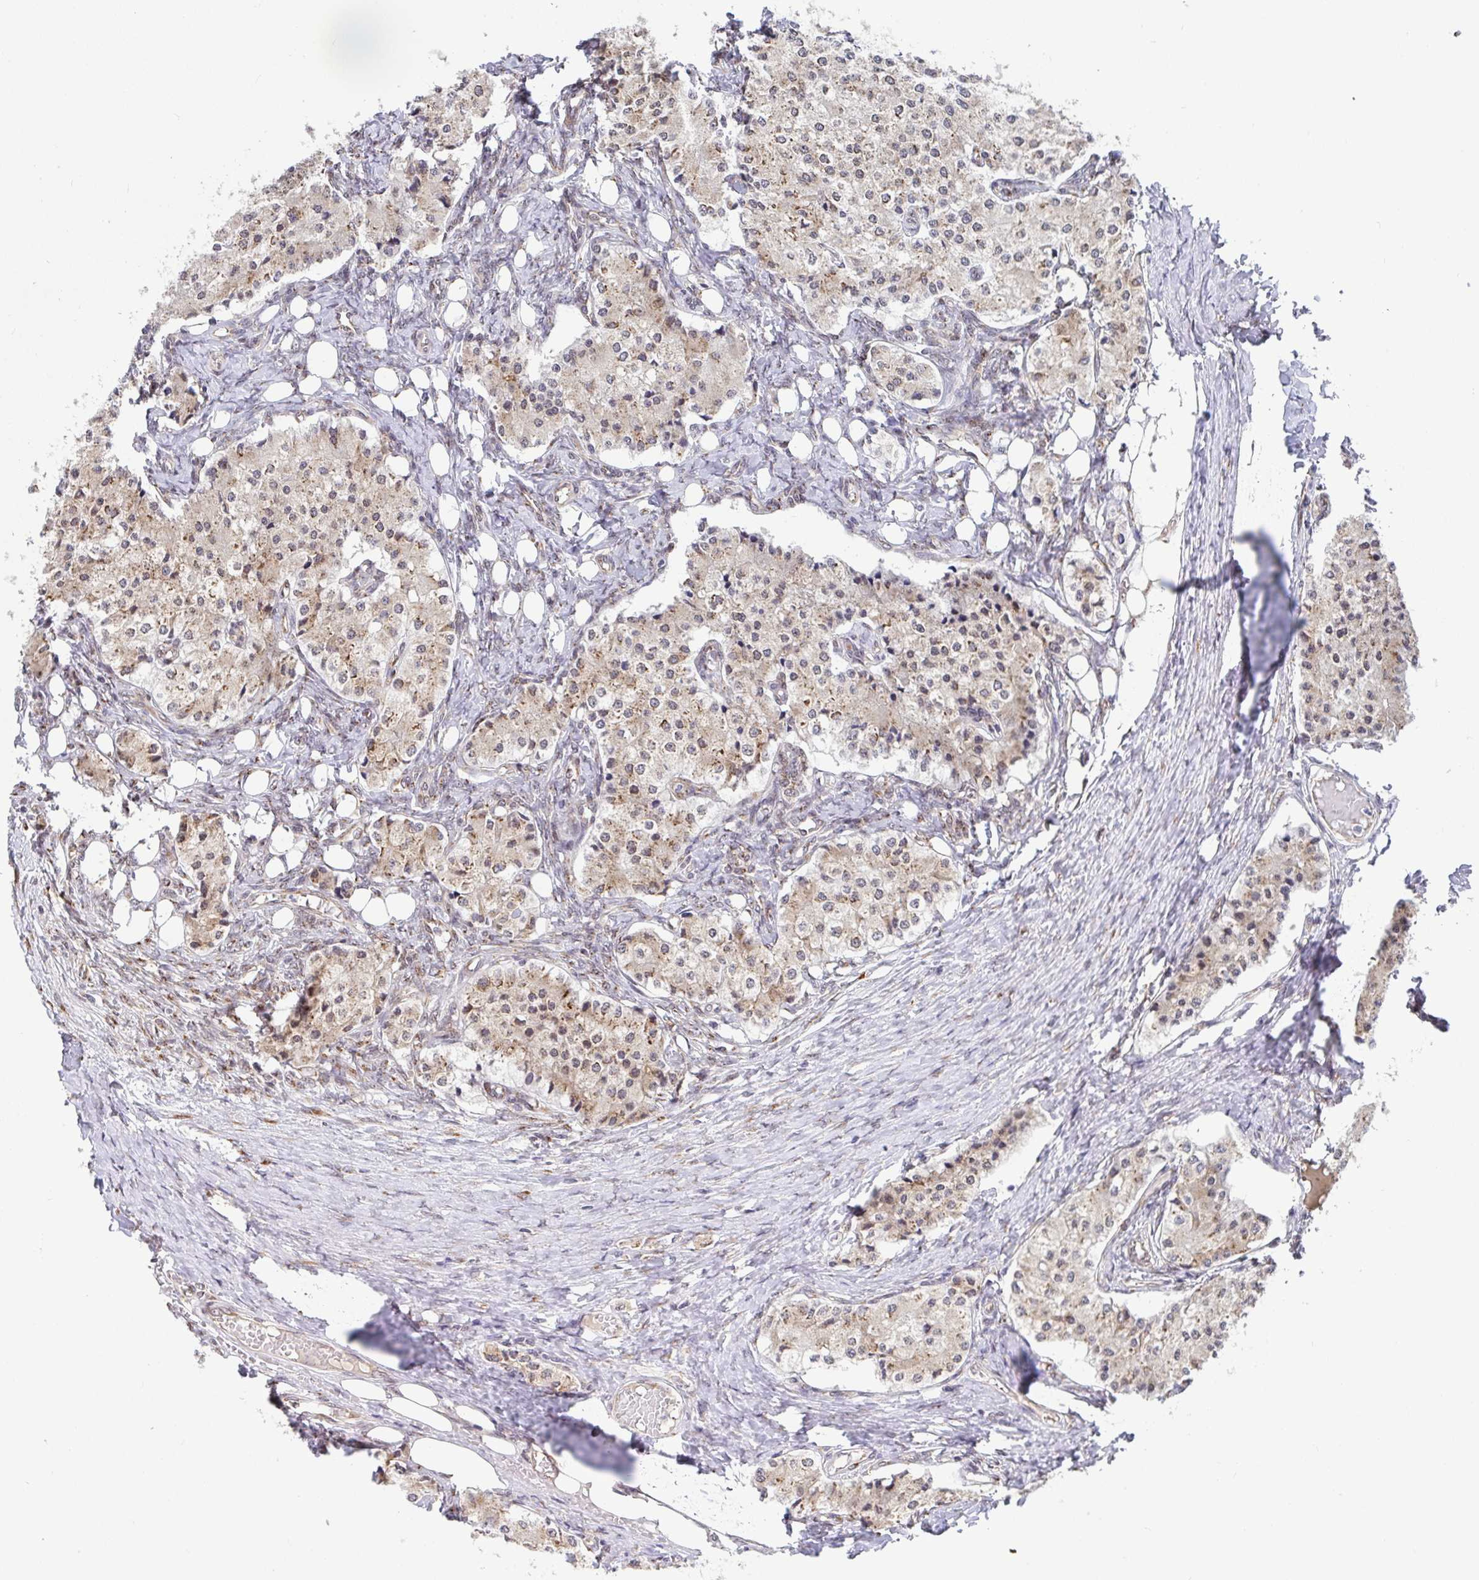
{"staining": {"intensity": "weak", "quantity": ">75%", "location": "cytoplasmic/membranous"}, "tissue": "carcinoid", "cell_type": "Tumor cells", "image_type": "cancer", "snomed": [{"axis": "morphology", "description": "Carcinoid, malignant, NOS"}, {"axis": "topography", "description": "Colon"}], "caption": "Protein staining of carcinoid tissue displays weak cytoplasmic/membranous staining in about >75% of tumor cells.", "gene": "ATP5MJ", "patient": {"sex": "female", "age": 52}}